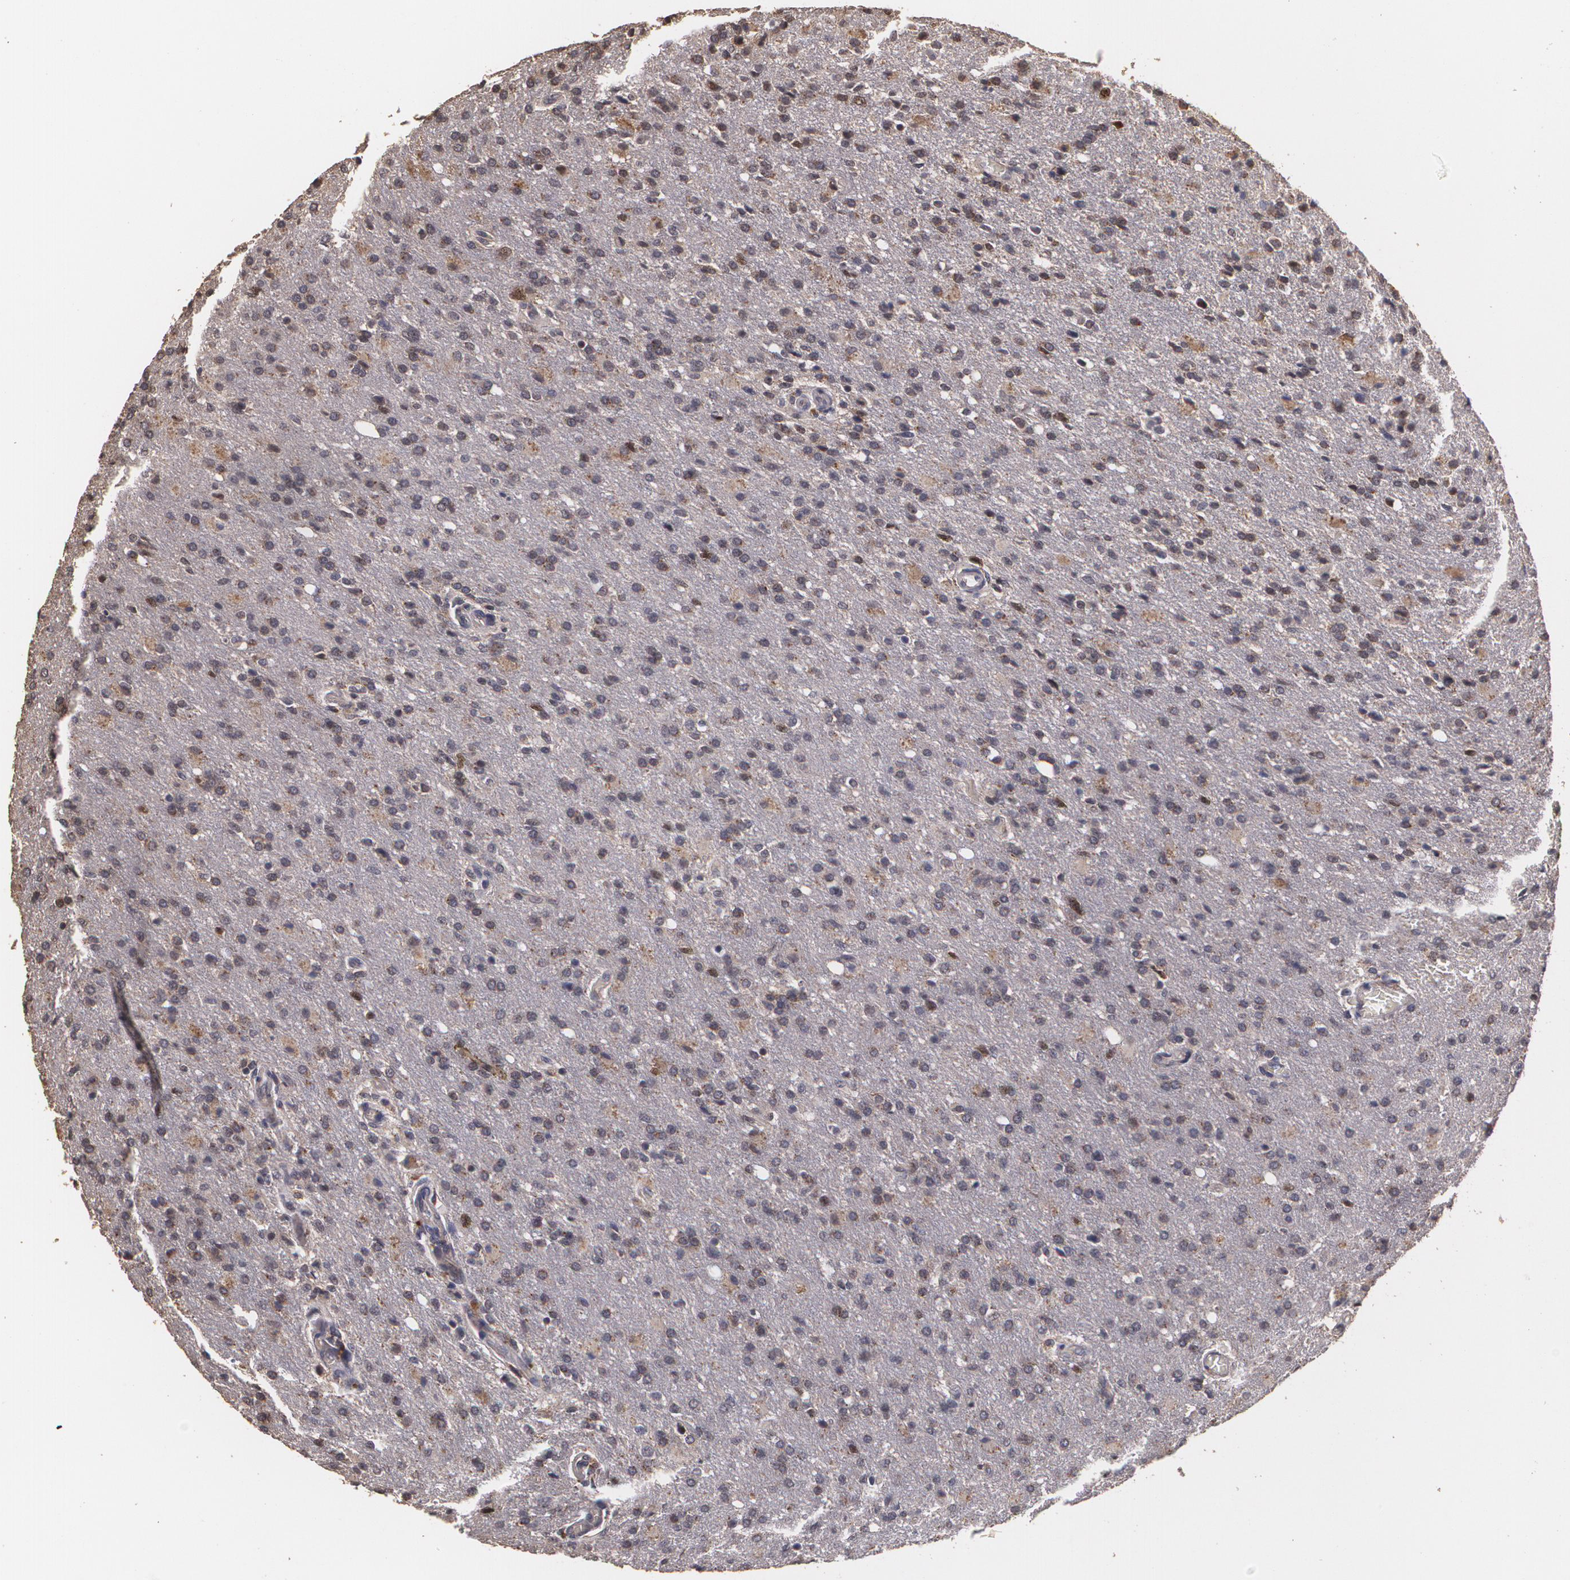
{"staining": {"intensity": "moderate", "quantity": "25%-75%", "location": "cytoplasmic/membranous,nuclear"}, "tissue": "glioma", "cell_type": "Tumor cells", "image_type": "cancer", "snomed": [{"axis": "morphology", "description": "Glioma, malignant, High grade"}, {"axis": "topography", "description": "Brain"}], "caption": "There is medium levels of moderate cytoplasmic/membranous and nuclear positivity in tumor cells of glioma, as demonstrated by immunohistochemical staining (brown color).", "gene": "BRCA1", "patient": {"sex": "male", "age": 68}}